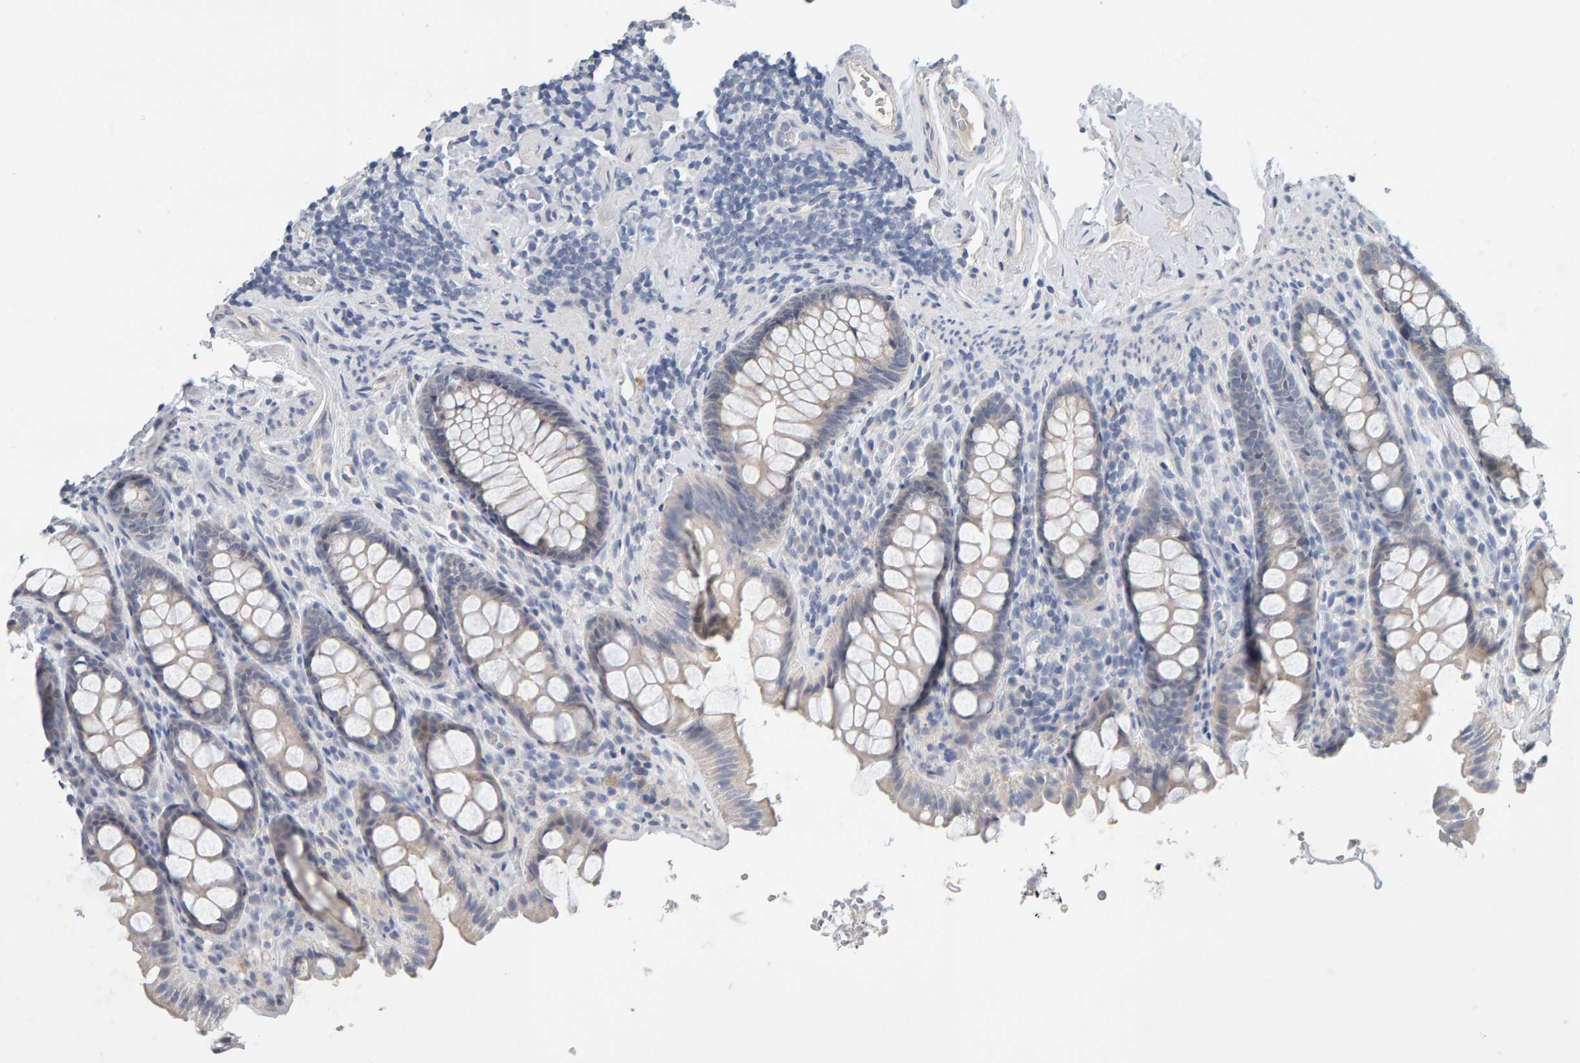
{"staining": {"intensity": "weak", "quantity": ">75%", "location": "cytoplasmic/membranous"}, "tissue": "colon", "cell_type": "Endothelial cells", "image_type": "normal", "snomed": [{"axis": "morphology", "description": "Normal tissue, NOS"}, {"axis": "topography", "description": "Colon"}, {"axis": "topography", "description": "Peripheral nerve tissue"}], "caption": "Protein staining demonstrates weak cytoplasmic/membranous staining in about >75% of endothelial cells in unremarkable colon.", "gene": "GFUS", "patient": {"sex": "female", "age": 61}}